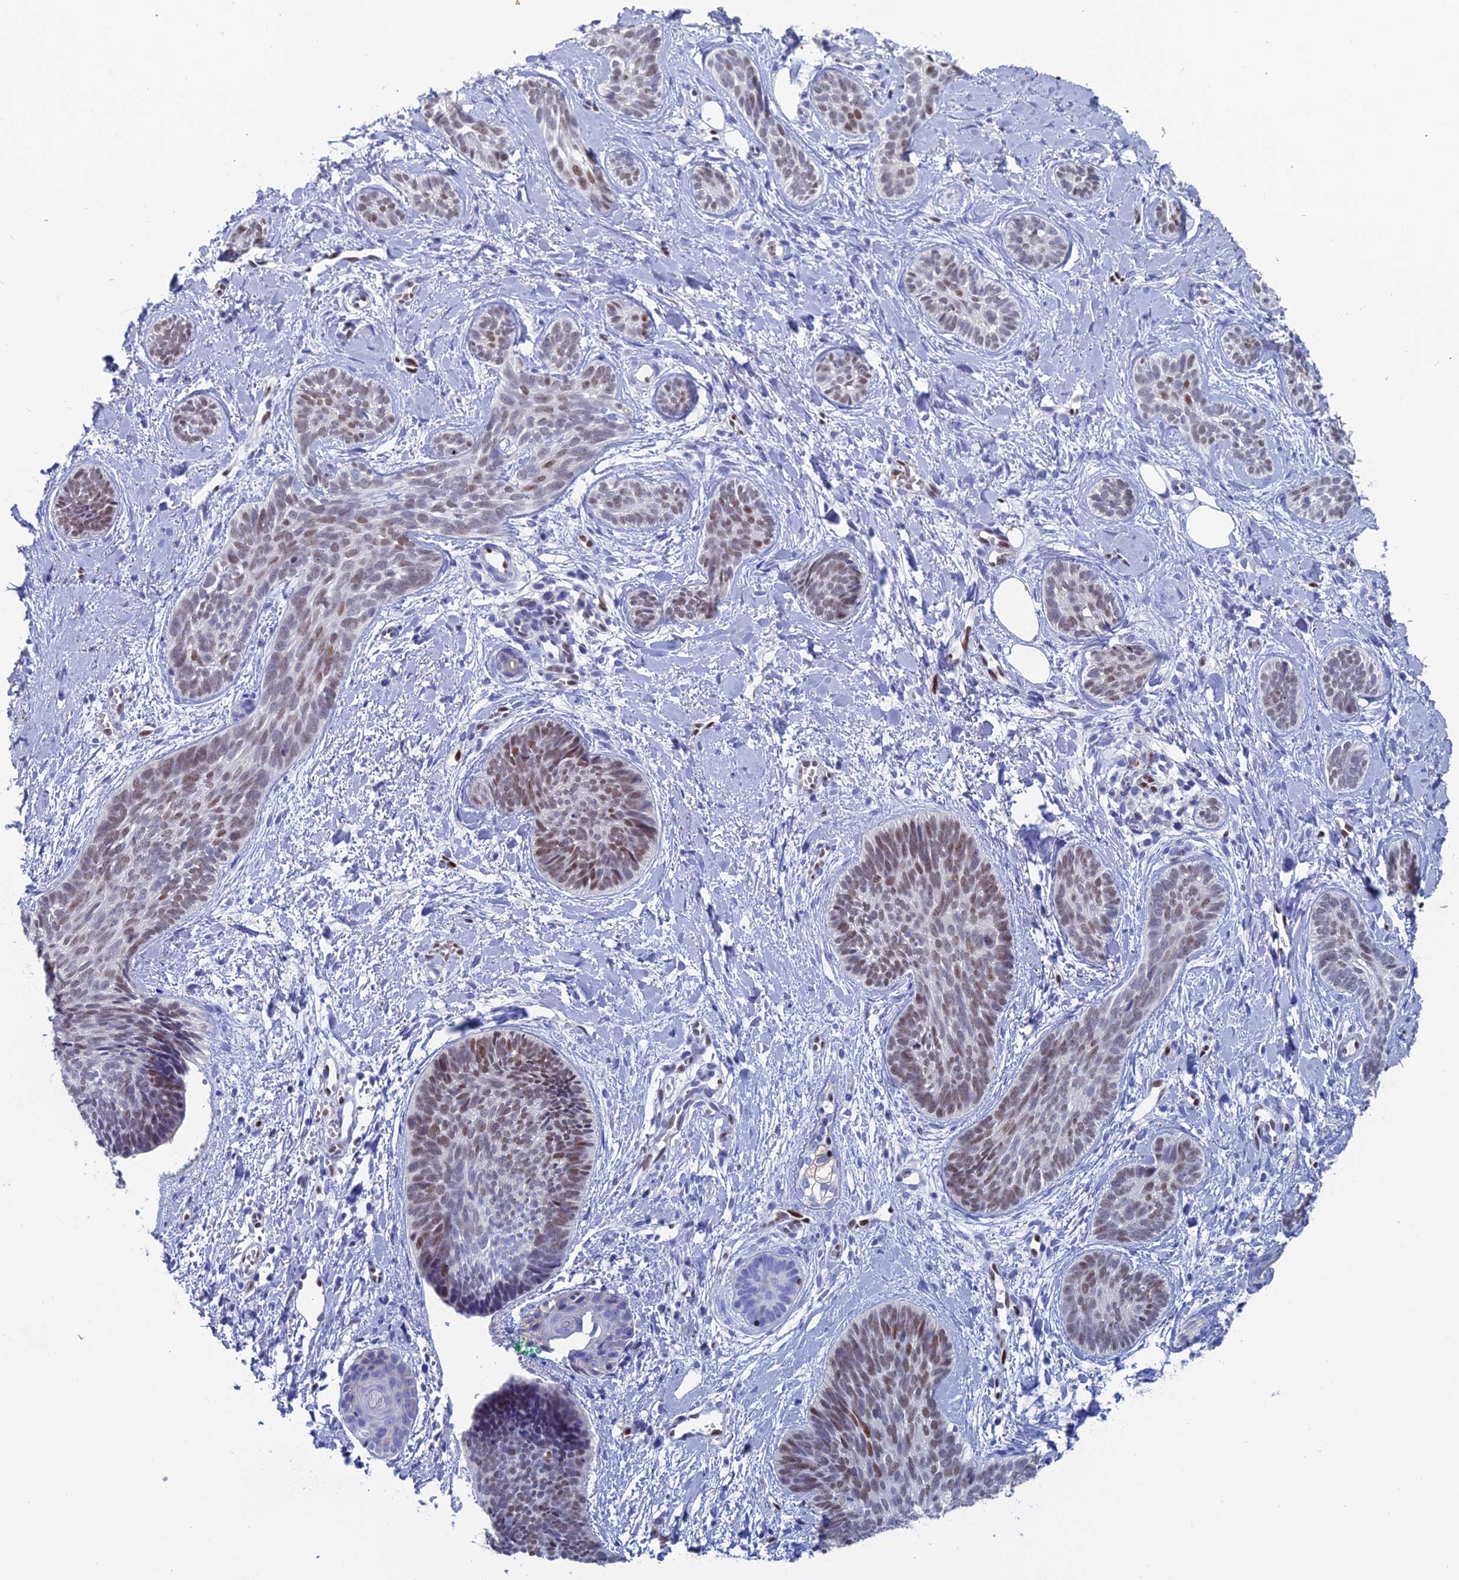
{"staining": {"intensity": "moderate", "quantity": "25%-75%", "location": "nuclear"}, "tissue": "skin cancer", "cell_type": "Tumor cells", "image_type": "cancer", "snomed": [{"axis": "morphology", "description": "Basal cell carcinoma"}, {"axis": "topography", "description": "Skin"}], "caption": "This is a histology image of immunohistochemistry staining of basal cell carcinoma (skin), which shows moderate expression in the nuclear of tumor cells.", "gene": "NOL4L", "patient": {"sex": "female", "age": 81}}